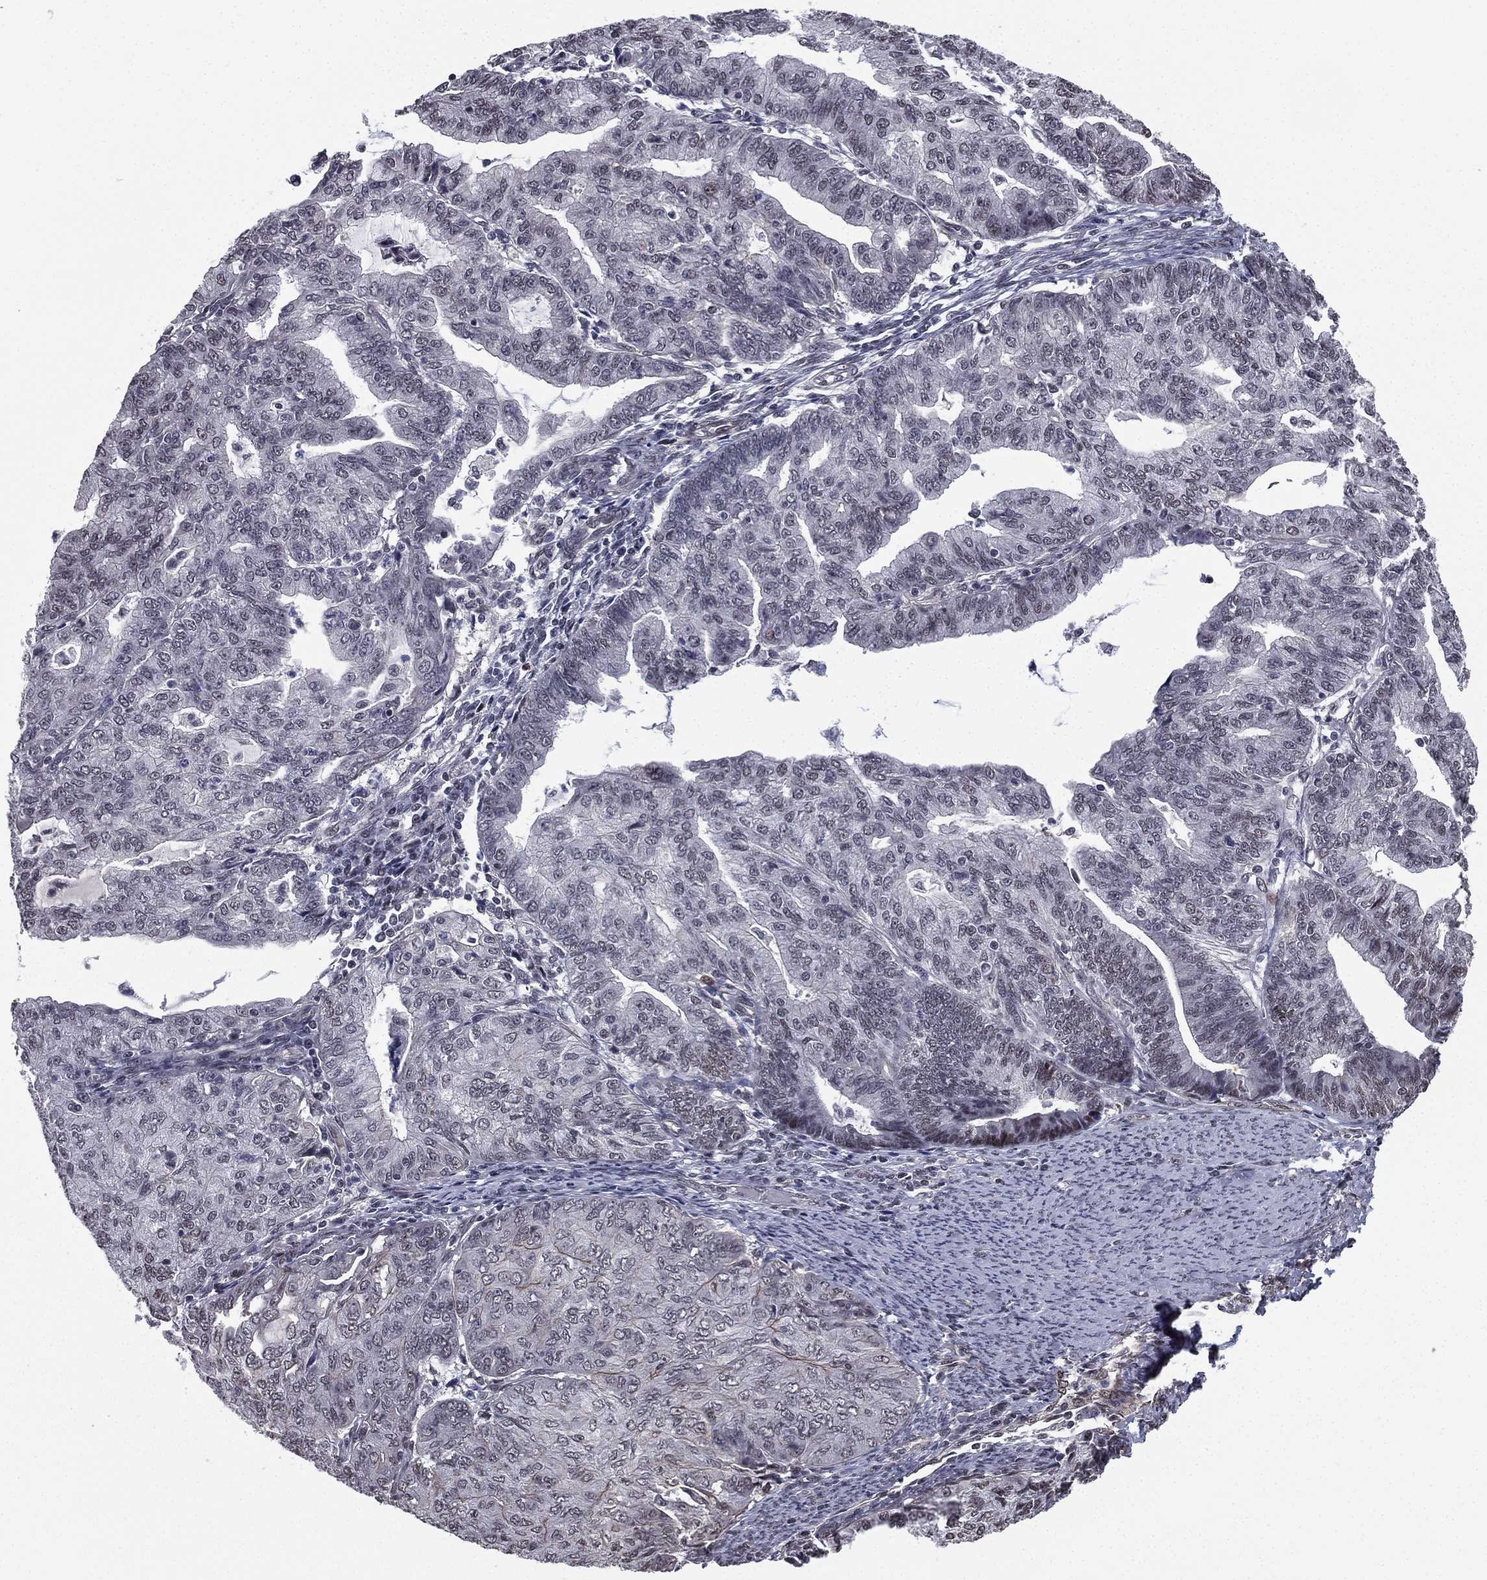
{"staining": {"intensity": "weak", "quantity": "<25%", "location": "cytoplasmic/membranous"}, "tissue": "endometrial cancer", "cell_type": "Tumor cells", "image_type": "cancer", "snomed": [{"axis": "morphology", "description": "Adenocarcinoma, NOS"}, {"axis": "topography", "description": "Endometrium"}], "caption": "Immunohistochemical staining of endometrial cancer reveals no significant expression in tumor cells. (DAB immunohistochemistry with hematoxylin counter stain).", "gene": "RARB", "patient": {"sex": "female", "age": 82}}